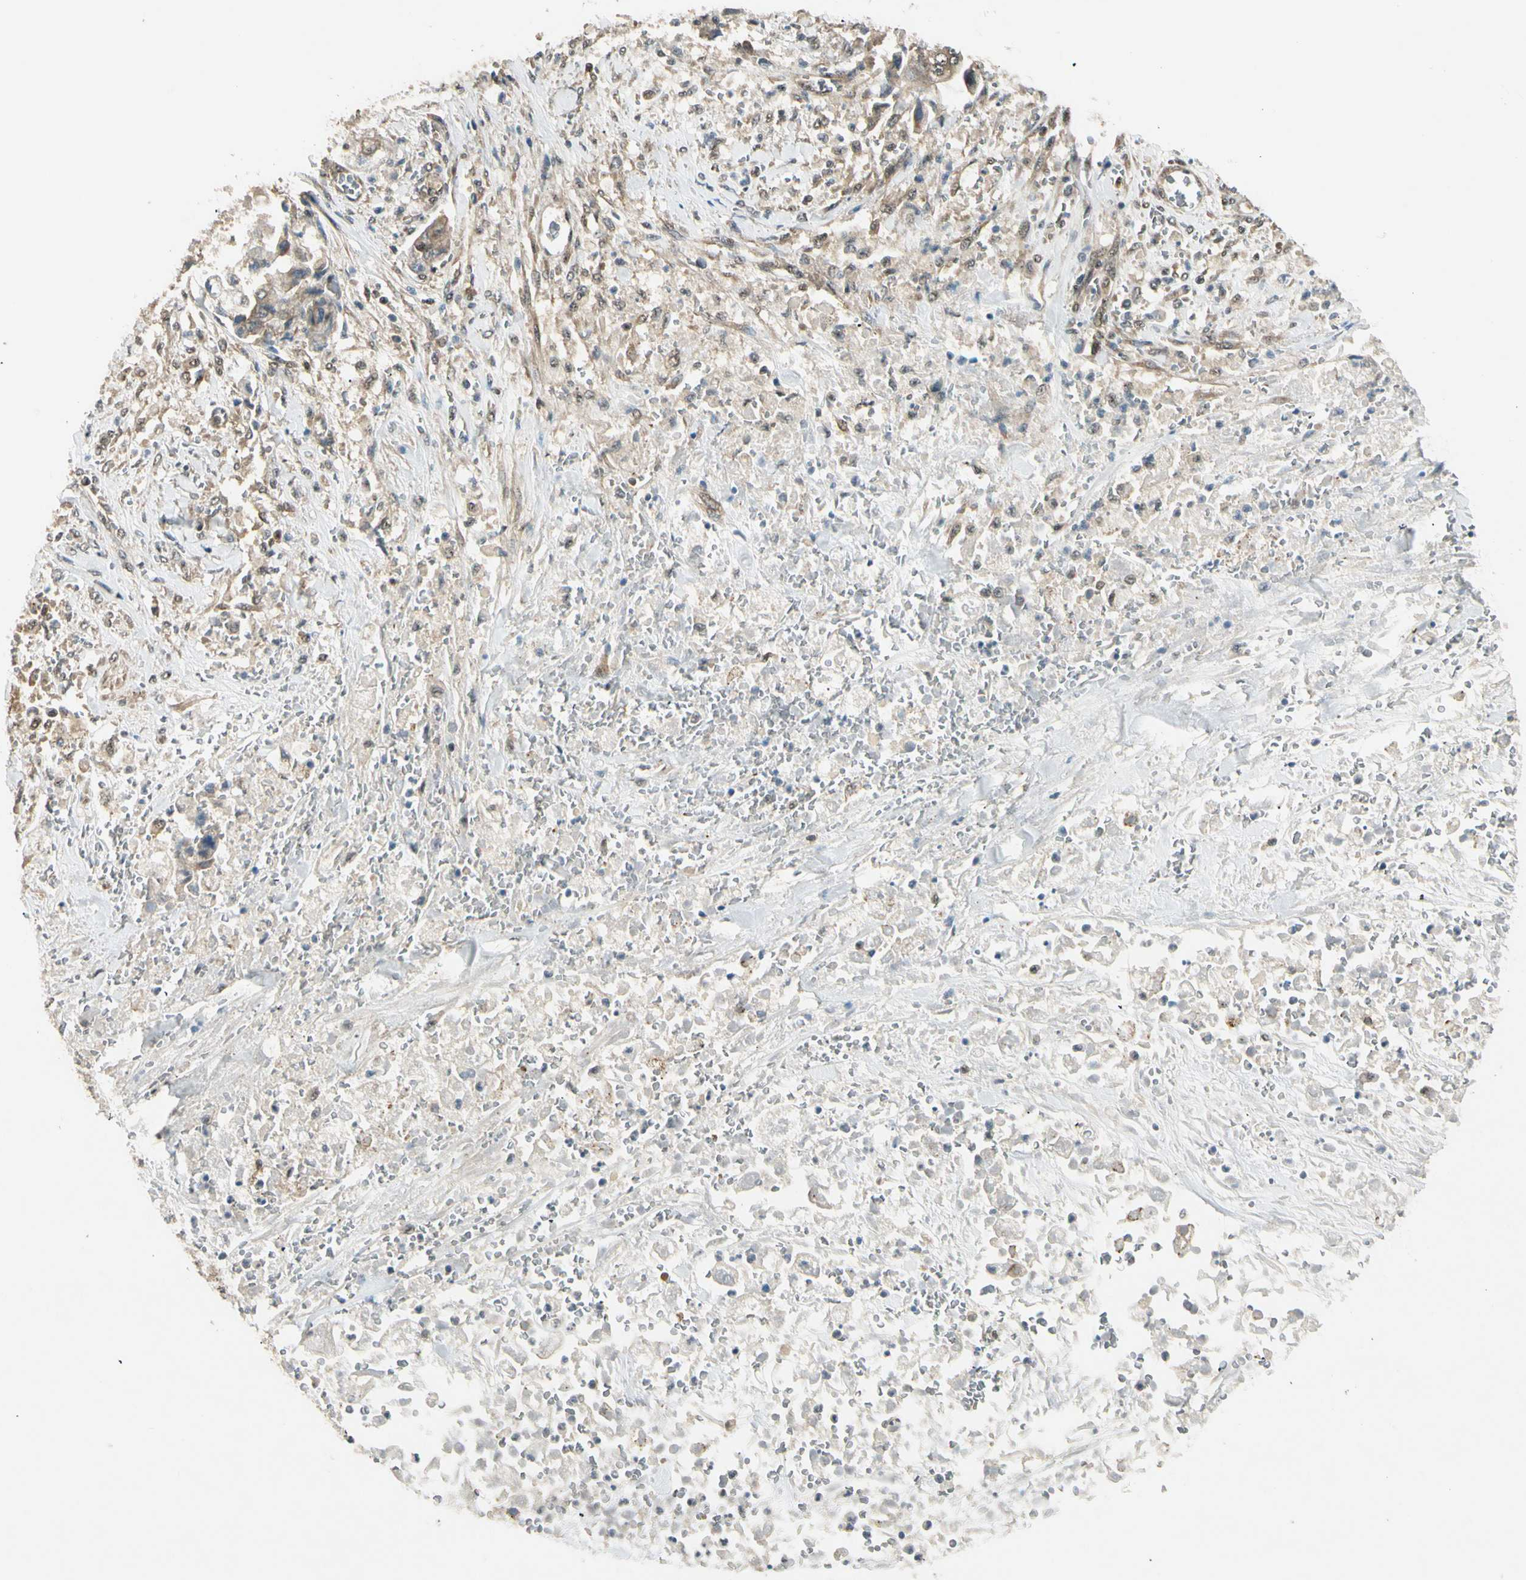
{"staining": {"intensity": "moderate", "quantity": ">75%", "location": "cytoplasmic/membranous"}, "tissue": "stomach cancer", "cell_type": "Tumor cells", "image_type": "cancer", "snomed": [{"axis": "morphology", "description": "Adenocarcinoma, NOS"}, {"axis": "topography", "description": "Stomach"}], "caption": "Tumor cells exhibit moderate cytoplasmic/membranous positivity in approximately >75% of cells in stomach cancer.", "gene": "MCPH1", "patient": {"sex": "male", "age": 62}}